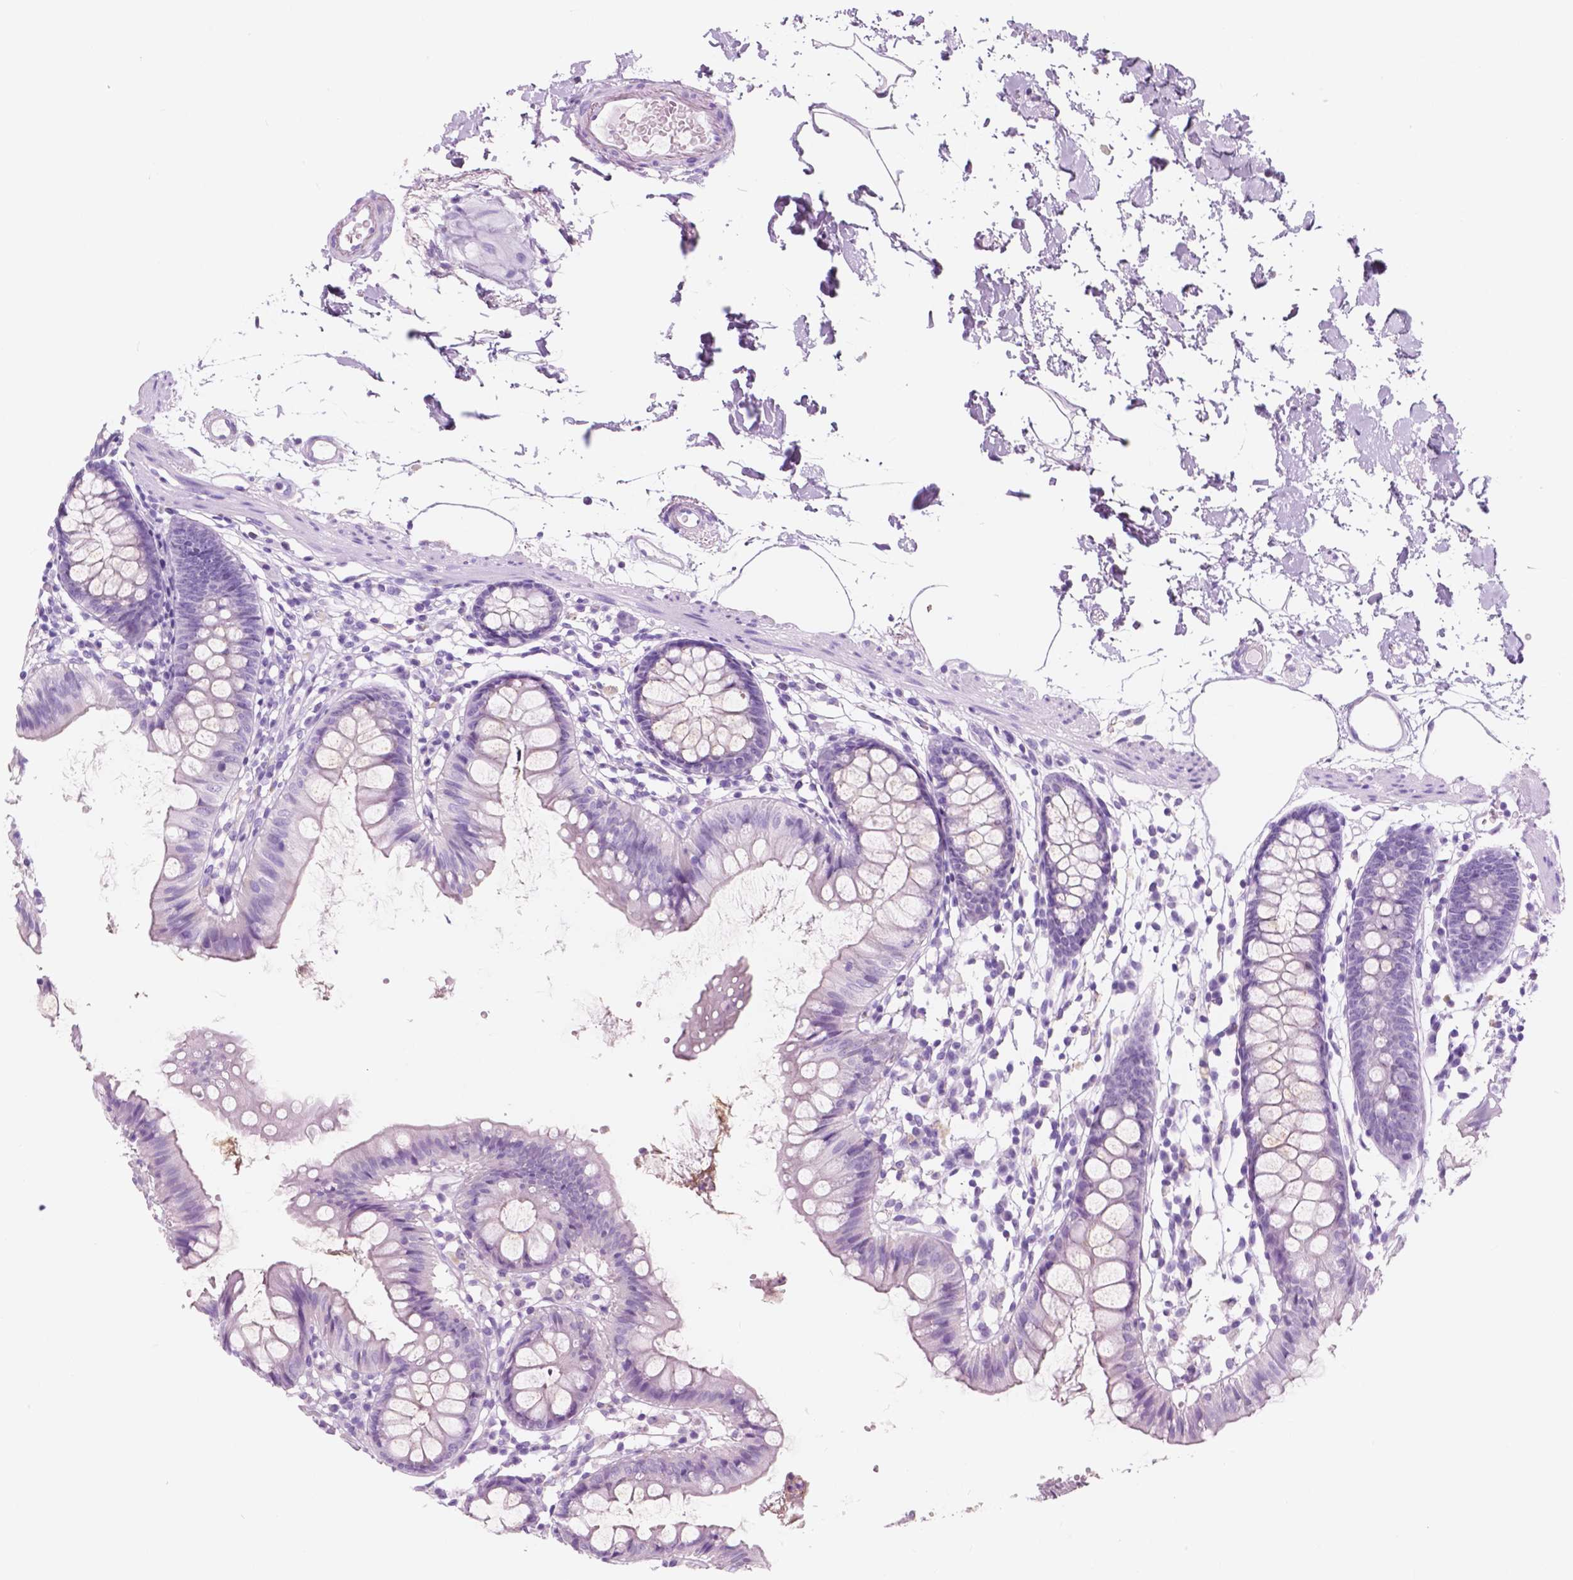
{"staining": {"intensity": "negative", "quantity": "none", "location": "none"}, "tissue": "colon", "cell_type": "Endothelial cells", "image_type": "normal", "snomed": [{"axis": "morphology", "description": "Normal tissue, NOS"}, {"axis": "topography", "description": "Colon"}], "caption": "Immunohistochemistry (IHC) histopathology image of benign colon stained for a protein (brown), which exhibits no staining in endothelial cells.", "gene": "CUZD1", "patient": {"sex": "female", "age": 84}}